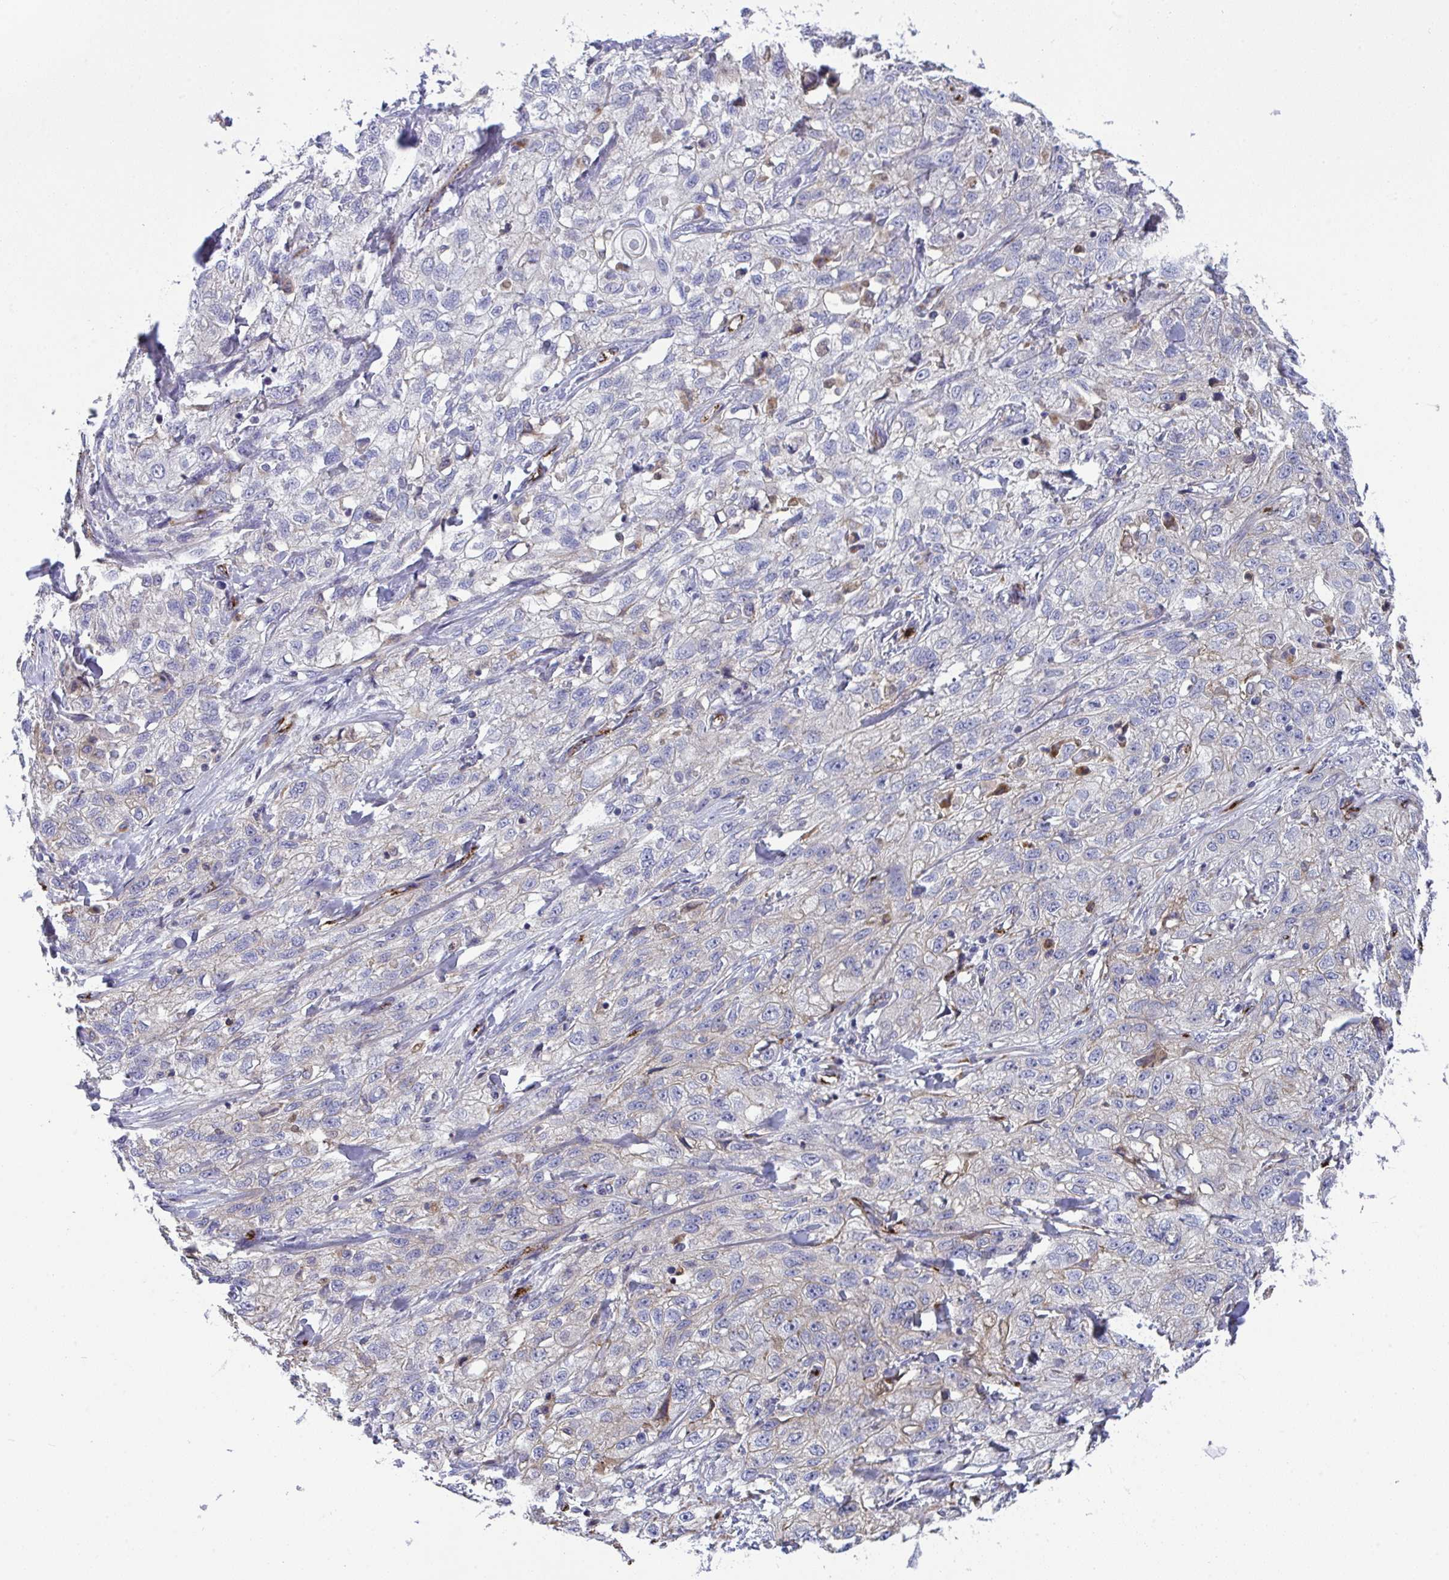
{"staining": {"intensity": "weak", "quantity": "<25%", "location": "cytoplasmic/membranous"}, "tissue": "skin cancer", "cell_type": "Tumor cells", "image_type": "cancer", "snomed": [{"axis": "morphology", "description": "Squamous cell carcinoma, NOS"}, {"axis": "topography", "description": "Skin"}, {"axis": "topography", "description": "Vulva"}], "caption": "This is an IHC histopathology image of skin cancer. There is no expression in tumor cells.", "gene": "TOR1AIP2", "patient": {"sex": "female", "age": 86}}